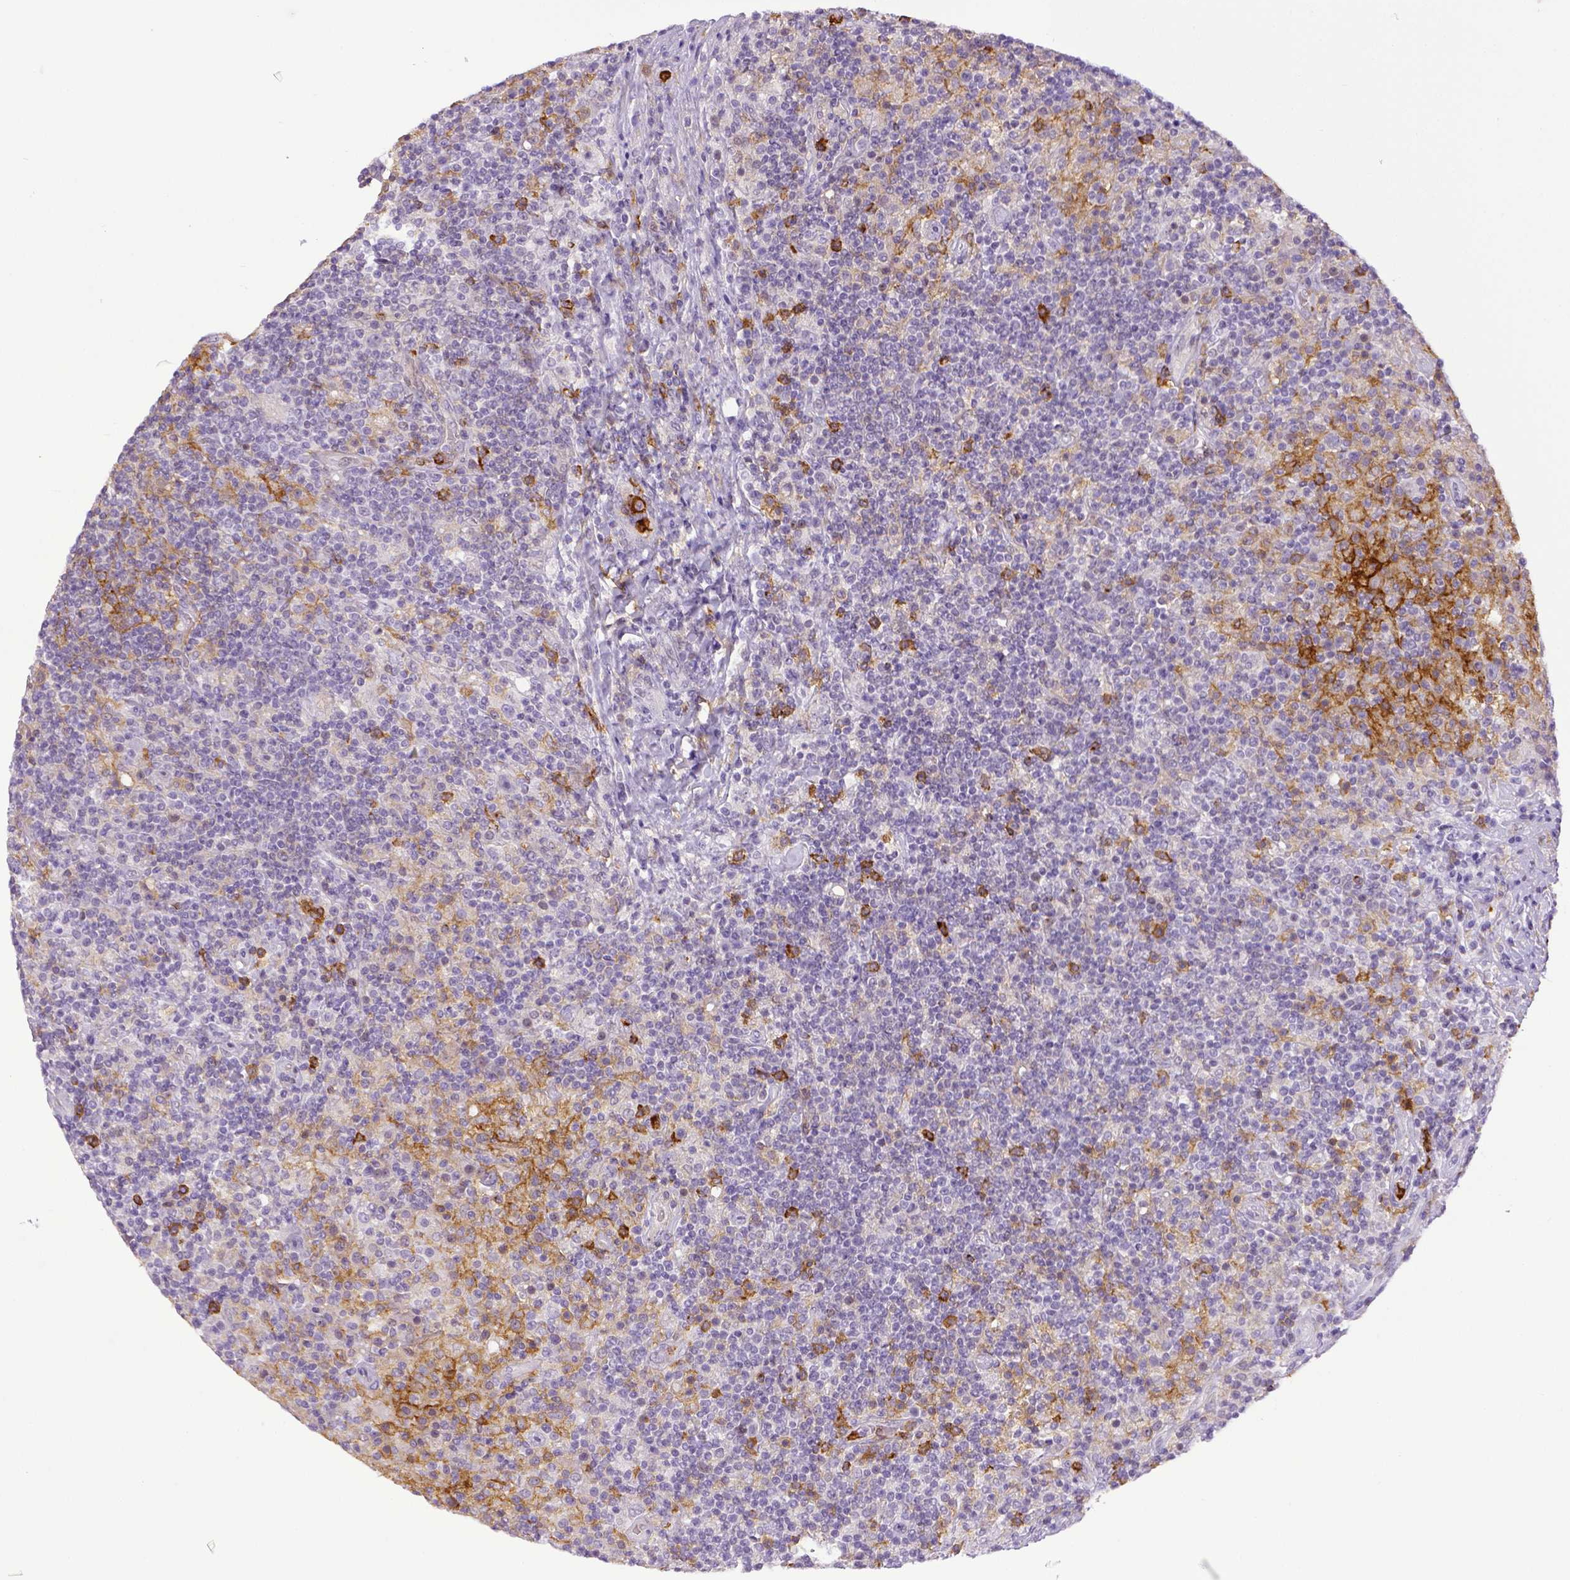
{"staining": {"intensity": "negative", "quantity": "none", "location": "none"}, "tissue": "lymphoma", "cell_type": "Tumor cells", "image_type": "cancer", "snomed": [{"axis": "morphology", "description": "Hodgkin's disease, NOS"}, {"axis": "topography", "description": "Lymph node"}], "caption": "Hodgkin's disease stained for a protein using immunohistochemistry (IHC) shows no staining tumor cells.", "gene": "ITGAM", "patient": {"sex": "male", "age": 70}}